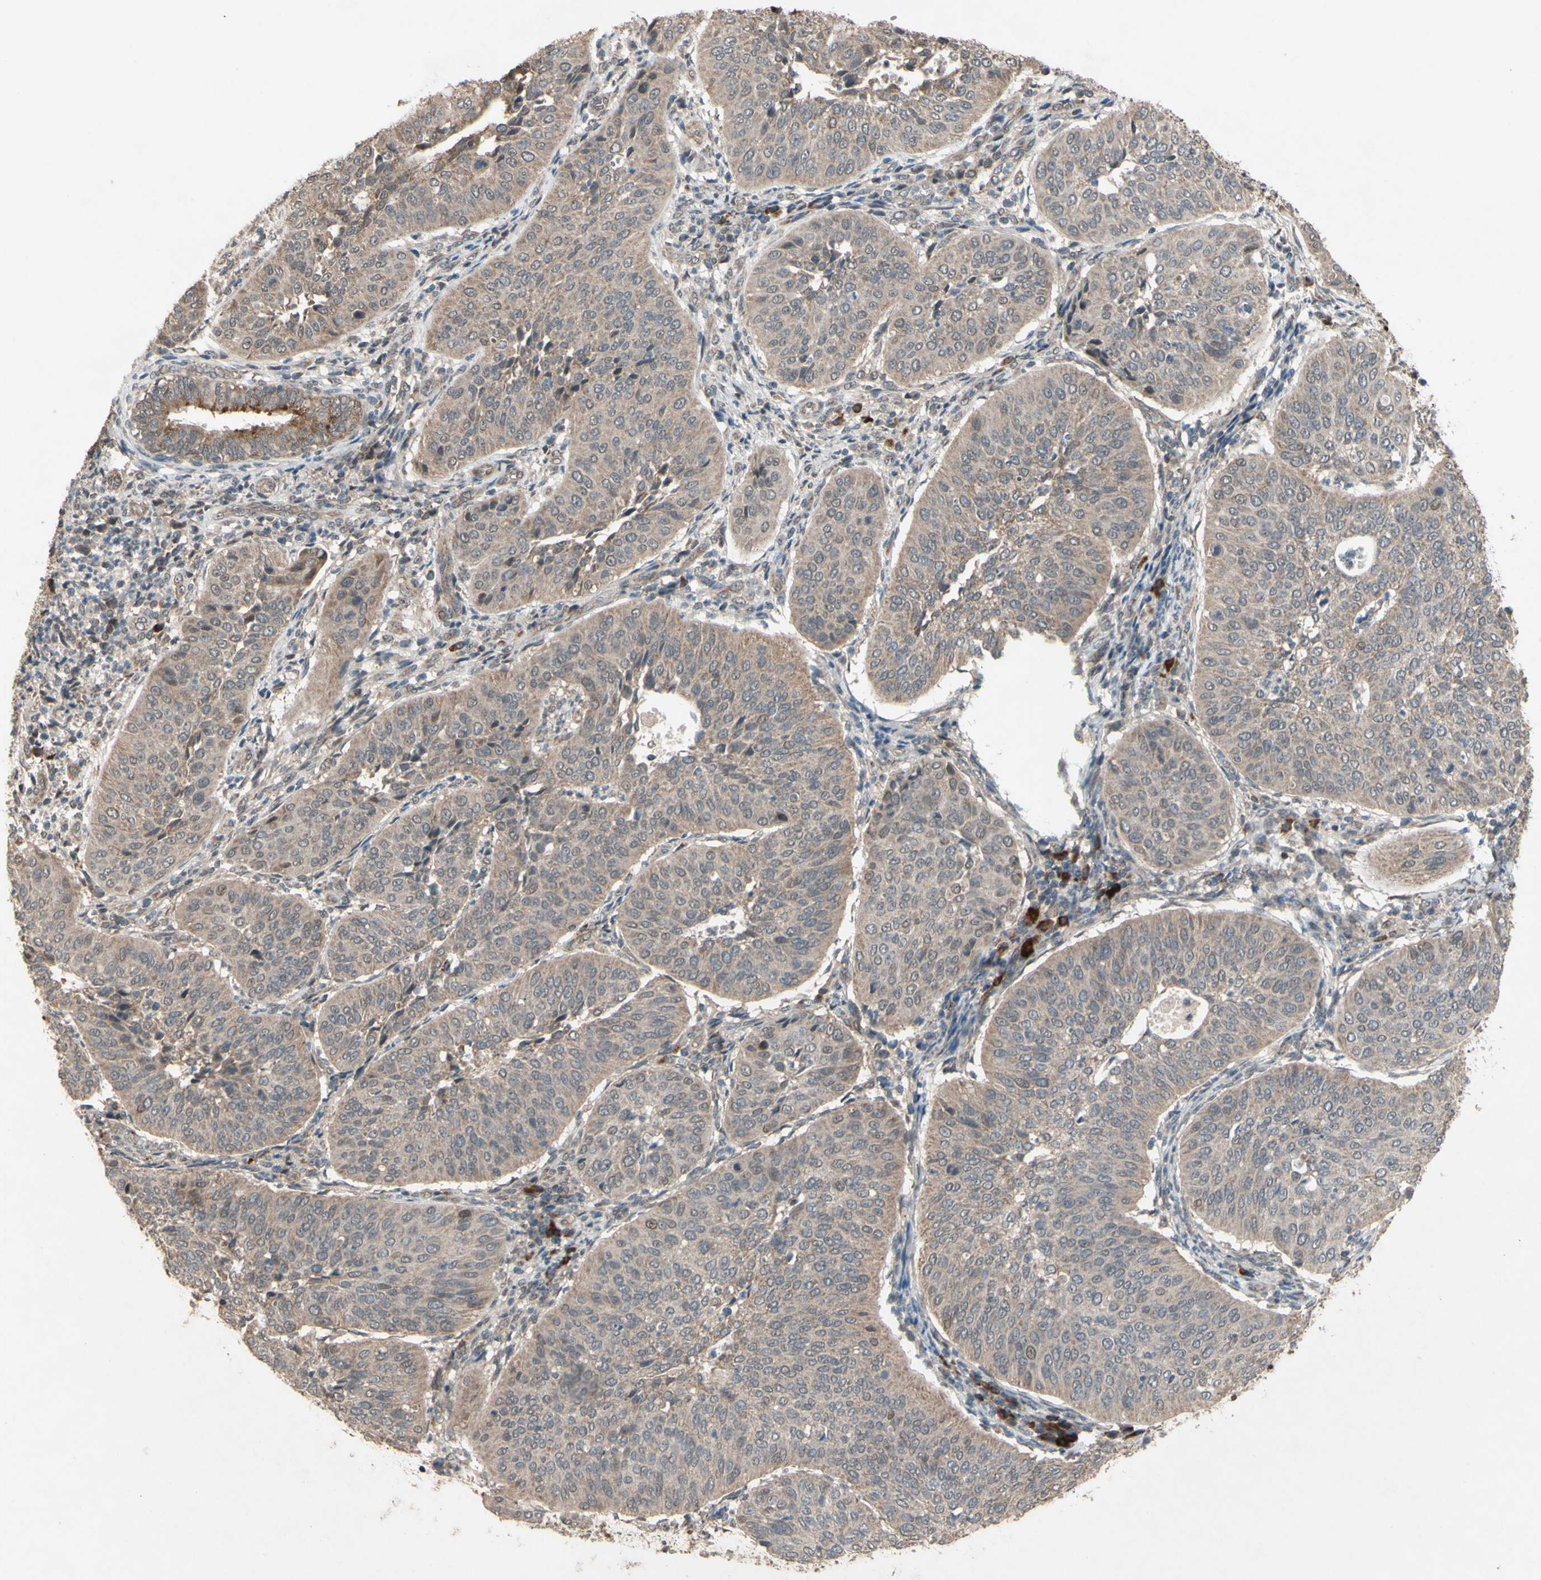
{"staining": {"intensity": "weak", "quantity": ">75%", "location": "cytoplasmic/membranous"}, "tissue": "cervical cancer", "cell_type": "Tumor cells", "image_type": "cancer", "snomed": [{"axis": "morphology", "description": "Normal tissue, NOS"}, {"axis": "morphology", "description": "Squamous cell carcinoma, NOS"}, {"axis": "topography", "description": "Cervix"}], "caption": "Squamous cell carcinoma (cervical) tissue shows weak cytoplasmic/membranous positivity in about >75% of tumor cells", "gene": "CD164", "patient": {"sex": "female", "age": 39}}